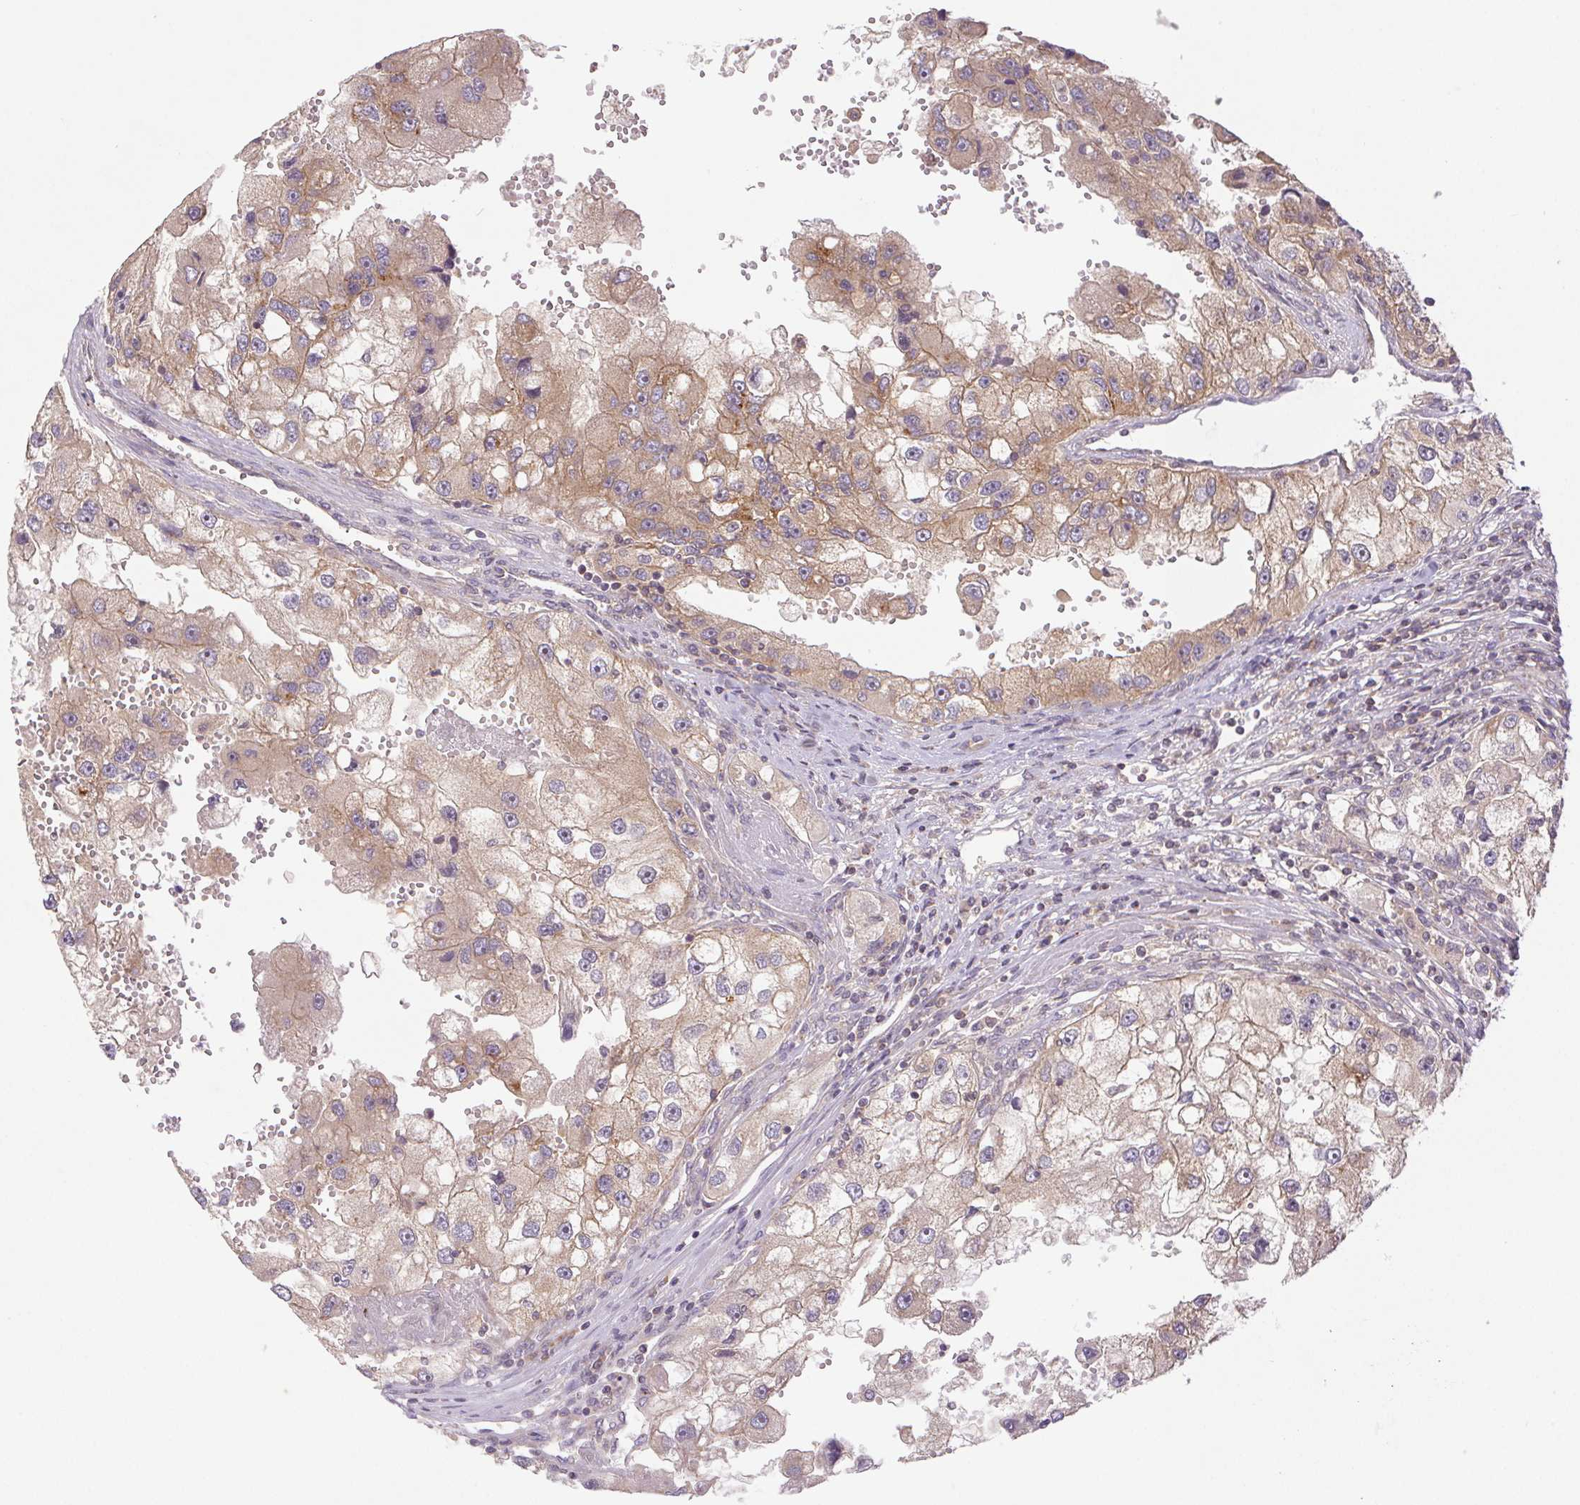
{"staining": {"intensity": "weak", "quantity": "25%-75%", "location": "cytoplasmic/membranous"}, "tissue": "renal cancer", "cell_type": "Tumor cells", "image_type": "cancer", "snomed": [{"axis": "morphology", "description": "Adenocarcinoma, NOS"}, {"axis": "topography", "description": "Kidney"}], "caption": "Protein expression analysis of renal cancer (adenocarcinoma) displays weak cytoplasmic/membranous positivity in approximately 25%-75% of tumor cells. (Stains: DAB in brown, nuclei in blue, Microscopy: brightfield microscopy at high magnification).", "gene": "MTHFD1", "patient": {"sex": "male", "age": 63}}